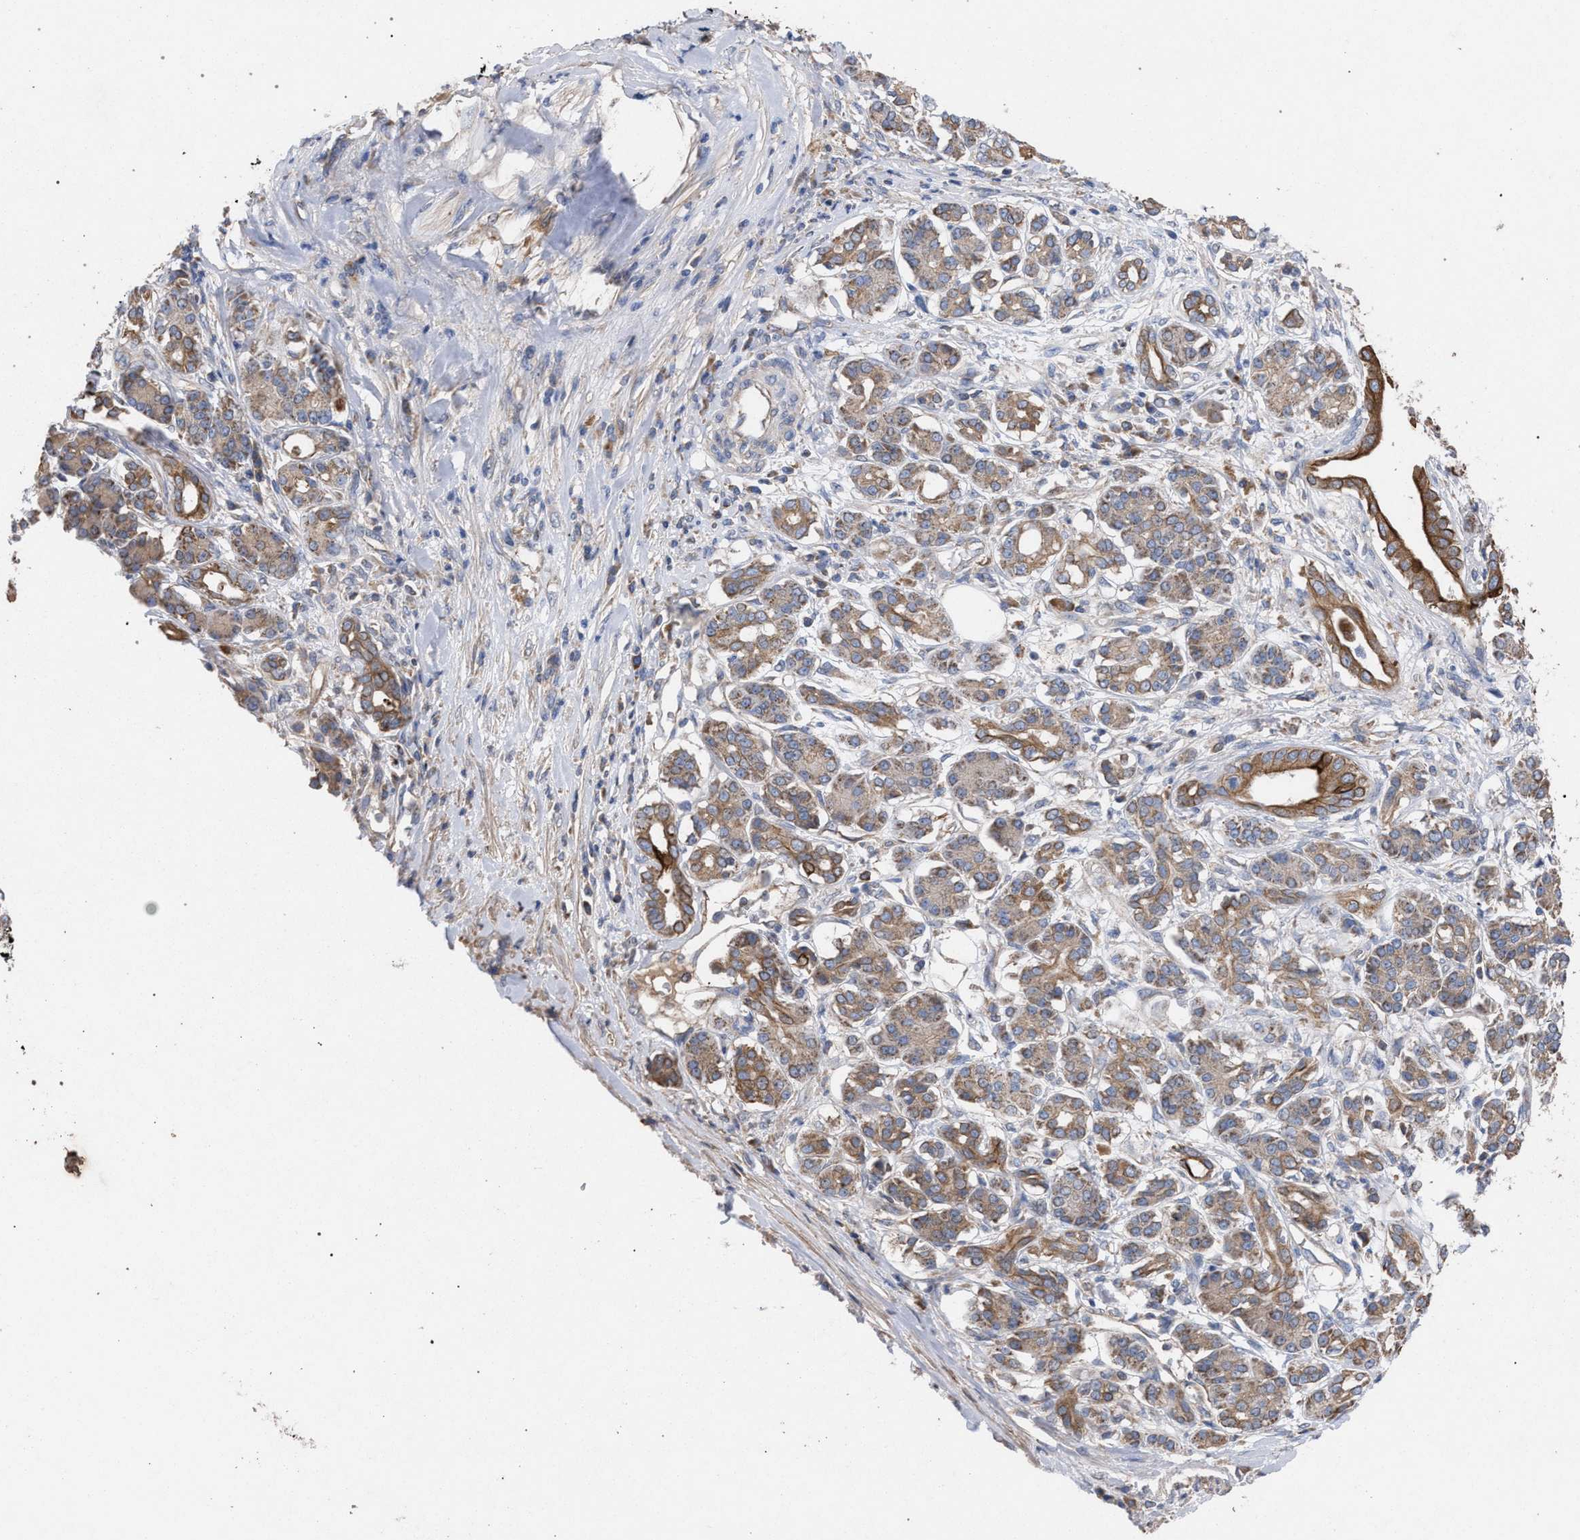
{"staining": {"intensity": "moderate", "quantity": ">75%", "location": "cytoplasmic/membranous"}, "tissue": "pancreatic cancer", "cell_type": "Tumor cells", "image_type": "cancer", "snomed": [{"axis": "morphology", "description": "Adenocarcinoma, NOS"}, {"axis": "topography", "description": "Pancreas"}], "caption": "High-power microscopy captured an immunohistochemistry (IHC) photomicrograph of pancreatic cancer, revealing moderate cytoplasmic/membranous staining in approximately >75% of tumor cells.", "gene": "BCL2L12", "patient": {"sex": "female", "age": 56}}